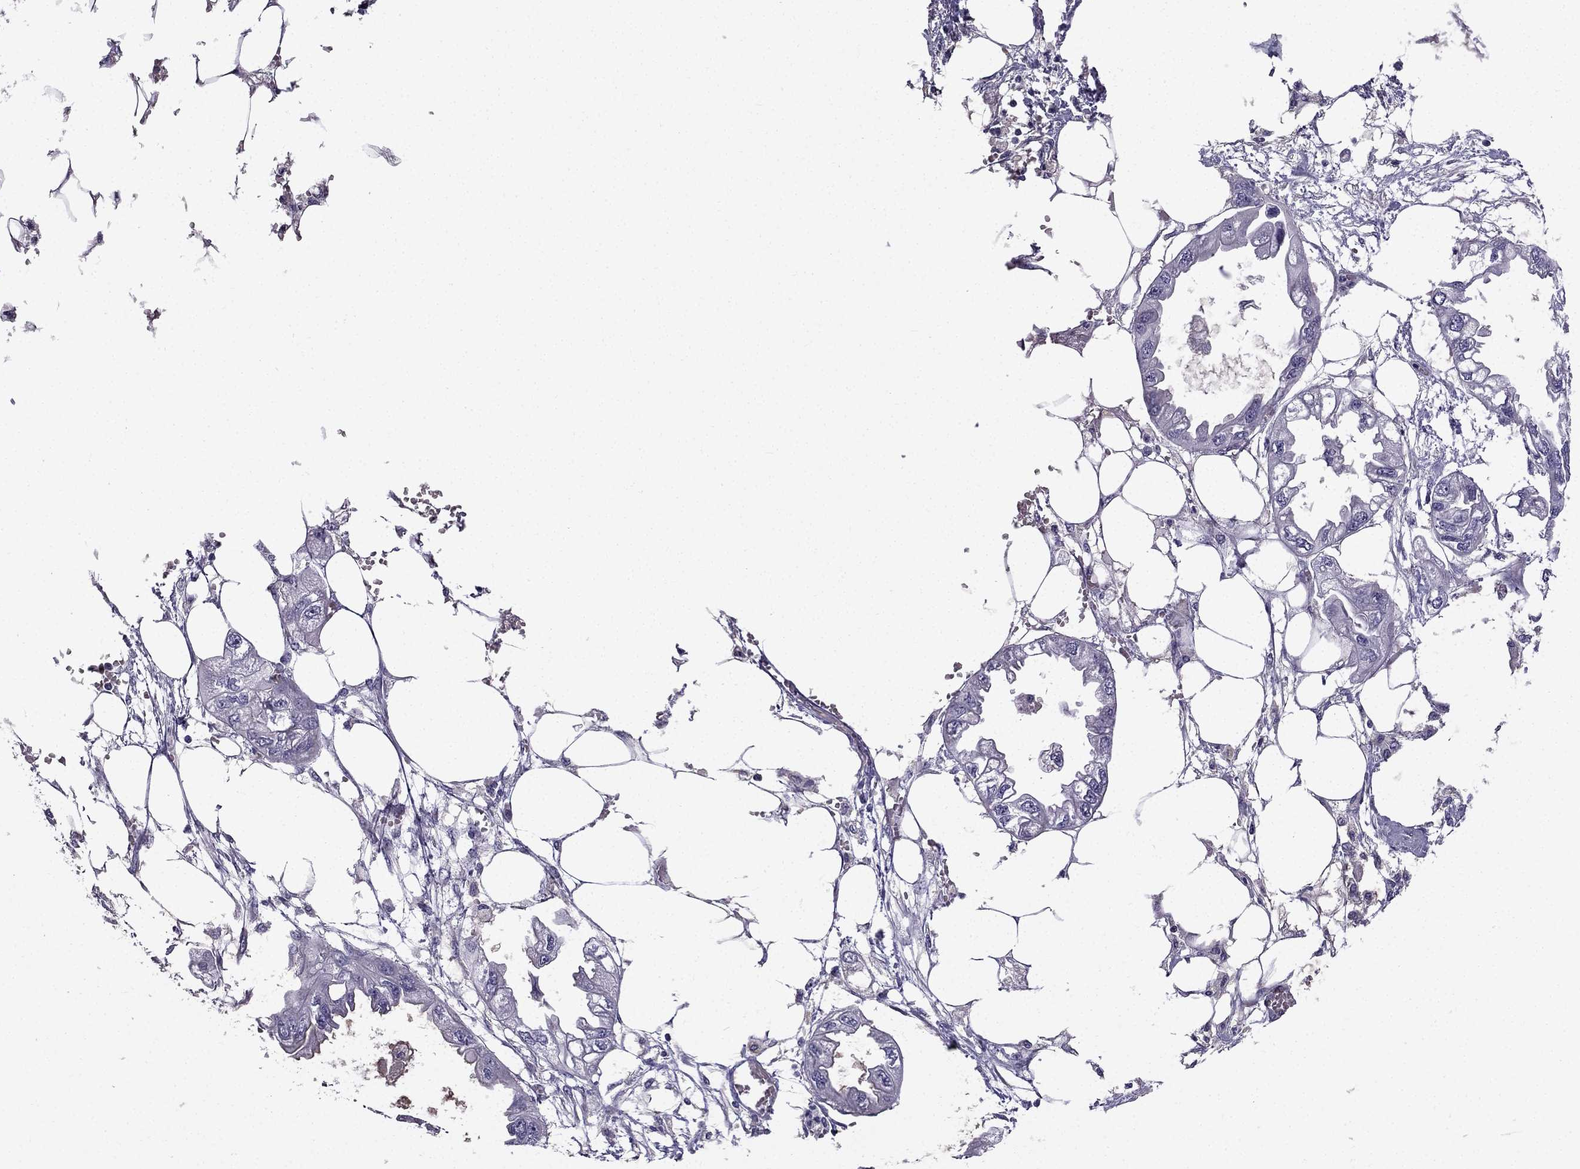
{"staining": {"intensity": "negative", "quantity": "none", "location": "none"}, "tissue": "endometrial cancer", "cell_type": "Tumor cells", "image_type": "cancer", "snomed": [{"axis": "morphology", "description": "Adenocarcinoma, NOS"}, {"axis": "morphology", "description": "Adenocarcinoma, metastatic, NOS"}, {"axis": "topography", "description": "Adipose tissue"}, {"axis": "topography", "description": "Endometrium"}], "caption": "High magnification brightfield microscopy of endometrial cancer (metastatic adenocarcinoma) stained with DAB (3,3'-diaminobenzidine) (brown) and counterstained with hematoxylin (blue): tumor cells show no significant positivity.", "gene": "SLC6A2", "patient": {"sex": "female", "age": 67}}